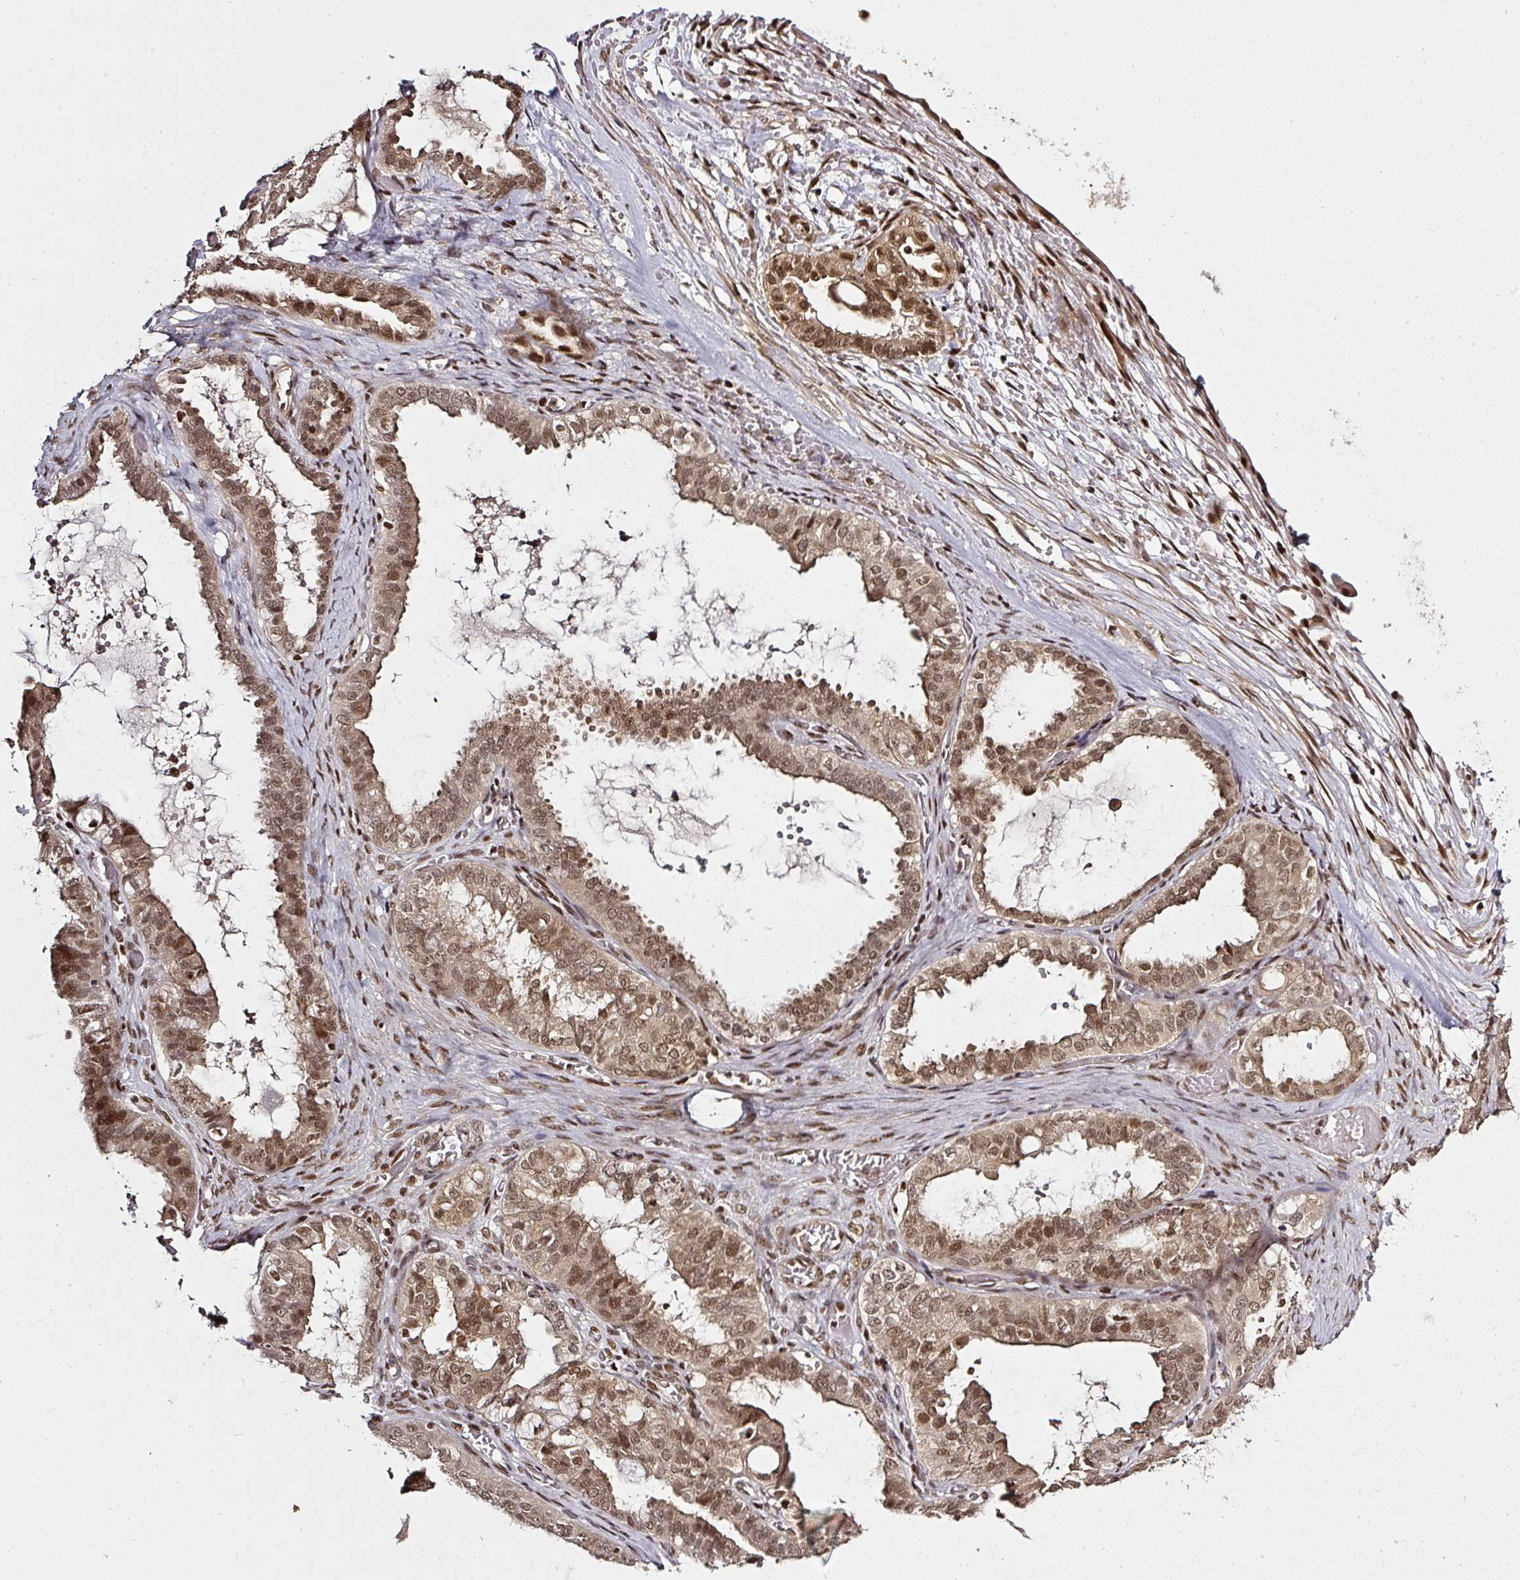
{"staining": {"intensity": "moderate", "quantity": ">75%", "location": "nuclear"}, "tissue": "ovarian cancer", "cell_type": "Tumor cells", "image_type": "cancer", "snomed": [{"axis": "morphology", "description": "Carcinoma, NOS"}, {"axis": "morphology", "description": "Carcinoma, endometroid"}, {"axis": "topography", "description": "Ovary"}], "caption": "Immunohistochemistry of carcinoma (ovarian) displays medium levels of moderate nuclear positivity in about >75% of tumor cells.", "gene": "GPRIN2", "patient": {"sex": "female", "age": 50}}